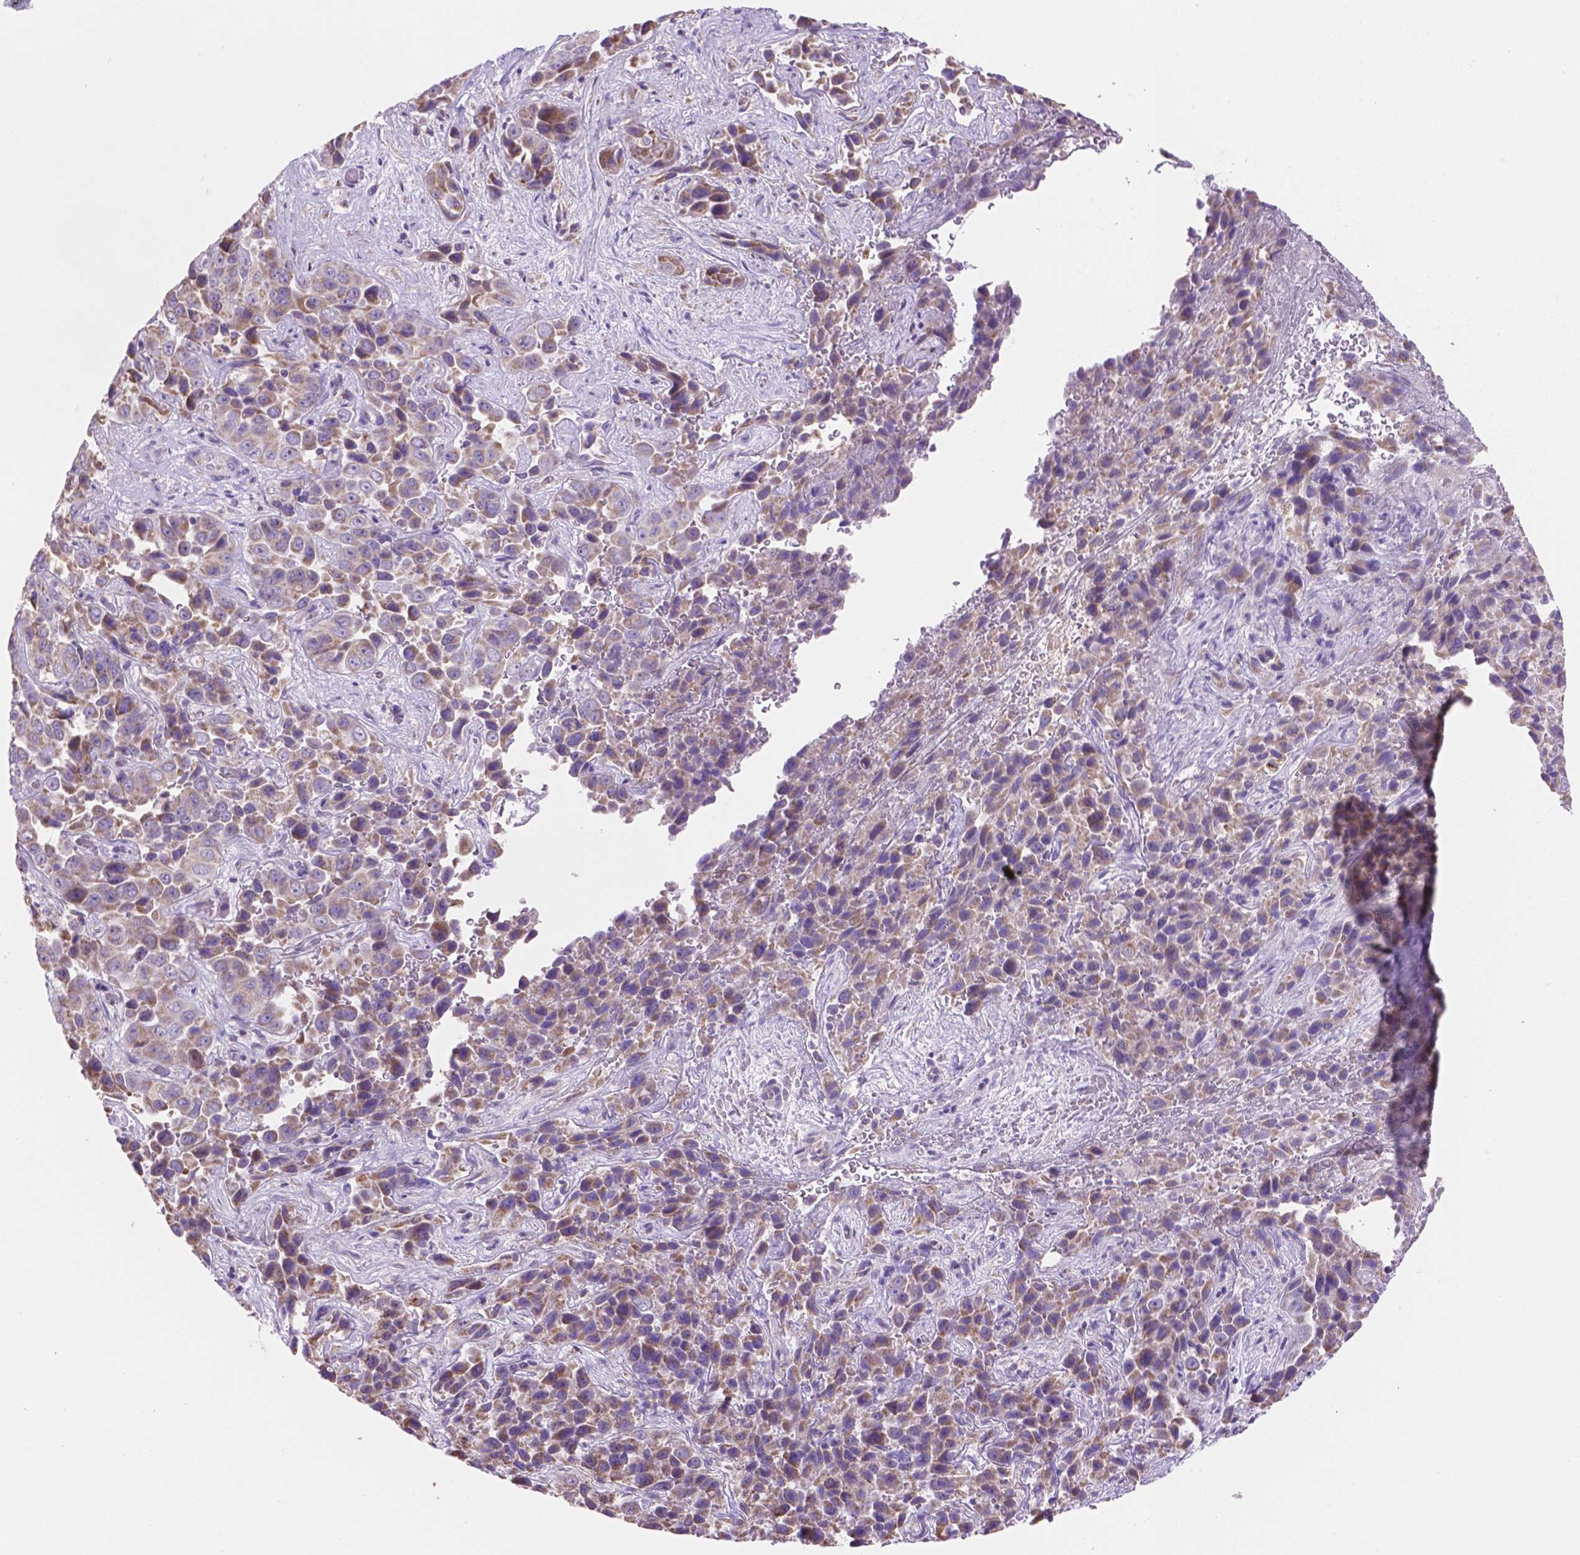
{"staining": {"intensity": "weak", "quantity": "25%-75%", "location": "cytoplasmic/membranous"}, "tissue": "liver cancer", "cell_type": "Tumor cells", "image_type": "cancer", "snomed": [{"axis": "morphology", "description": "Cholangiocarcinoma"}, {"axis": "topography", "description": "Liver"}], "caption": "Immunohistochemical staining of cholangiocarcinoma (liver) displays low levels of weak cytoplasmic/membranous staining in approximately 25%-75% of tumor cells.", "gene": "CSPG5", "patient": {"sex": "female", "age": 52}}